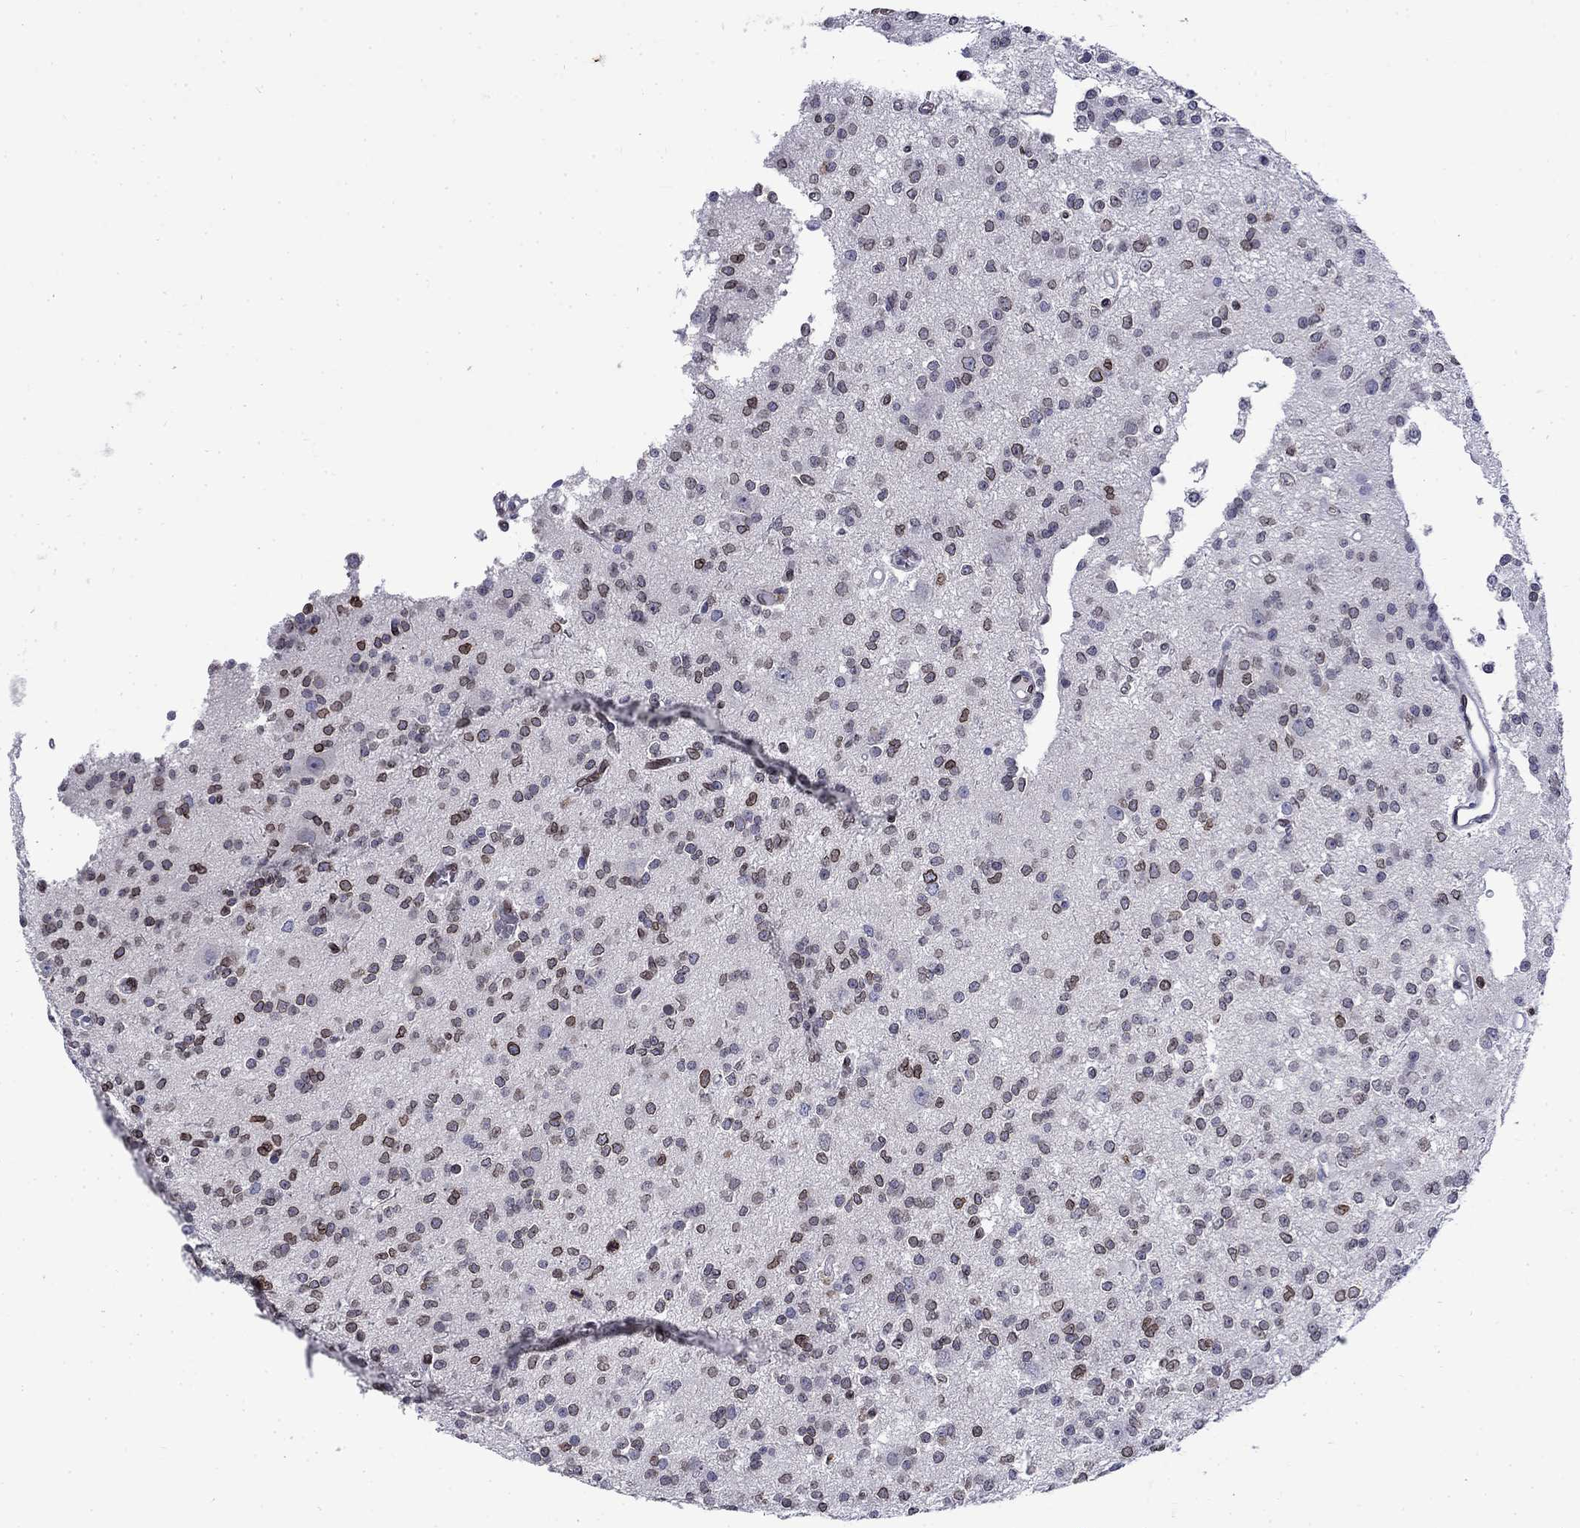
{"staining": {"intensity": "moderate", "quantity": "<25%", "location": "cytoplasmic/membranous,nuclear"}, "tissue": "glioma", "cell_type": "Tumor cells", "image_type": "cancer", "snomed": [{"axis": "morphology", "description": "Glioma, malignant, Low grade"}, {"axis": "topography", "description": "Brain"}], "caption": "Malignant glioma (low-grade) stained with a protein marker demonstrates moderate staining in tumor cells.", "gene": "SLA", "patient": {"sex": "male", "age": 27}}